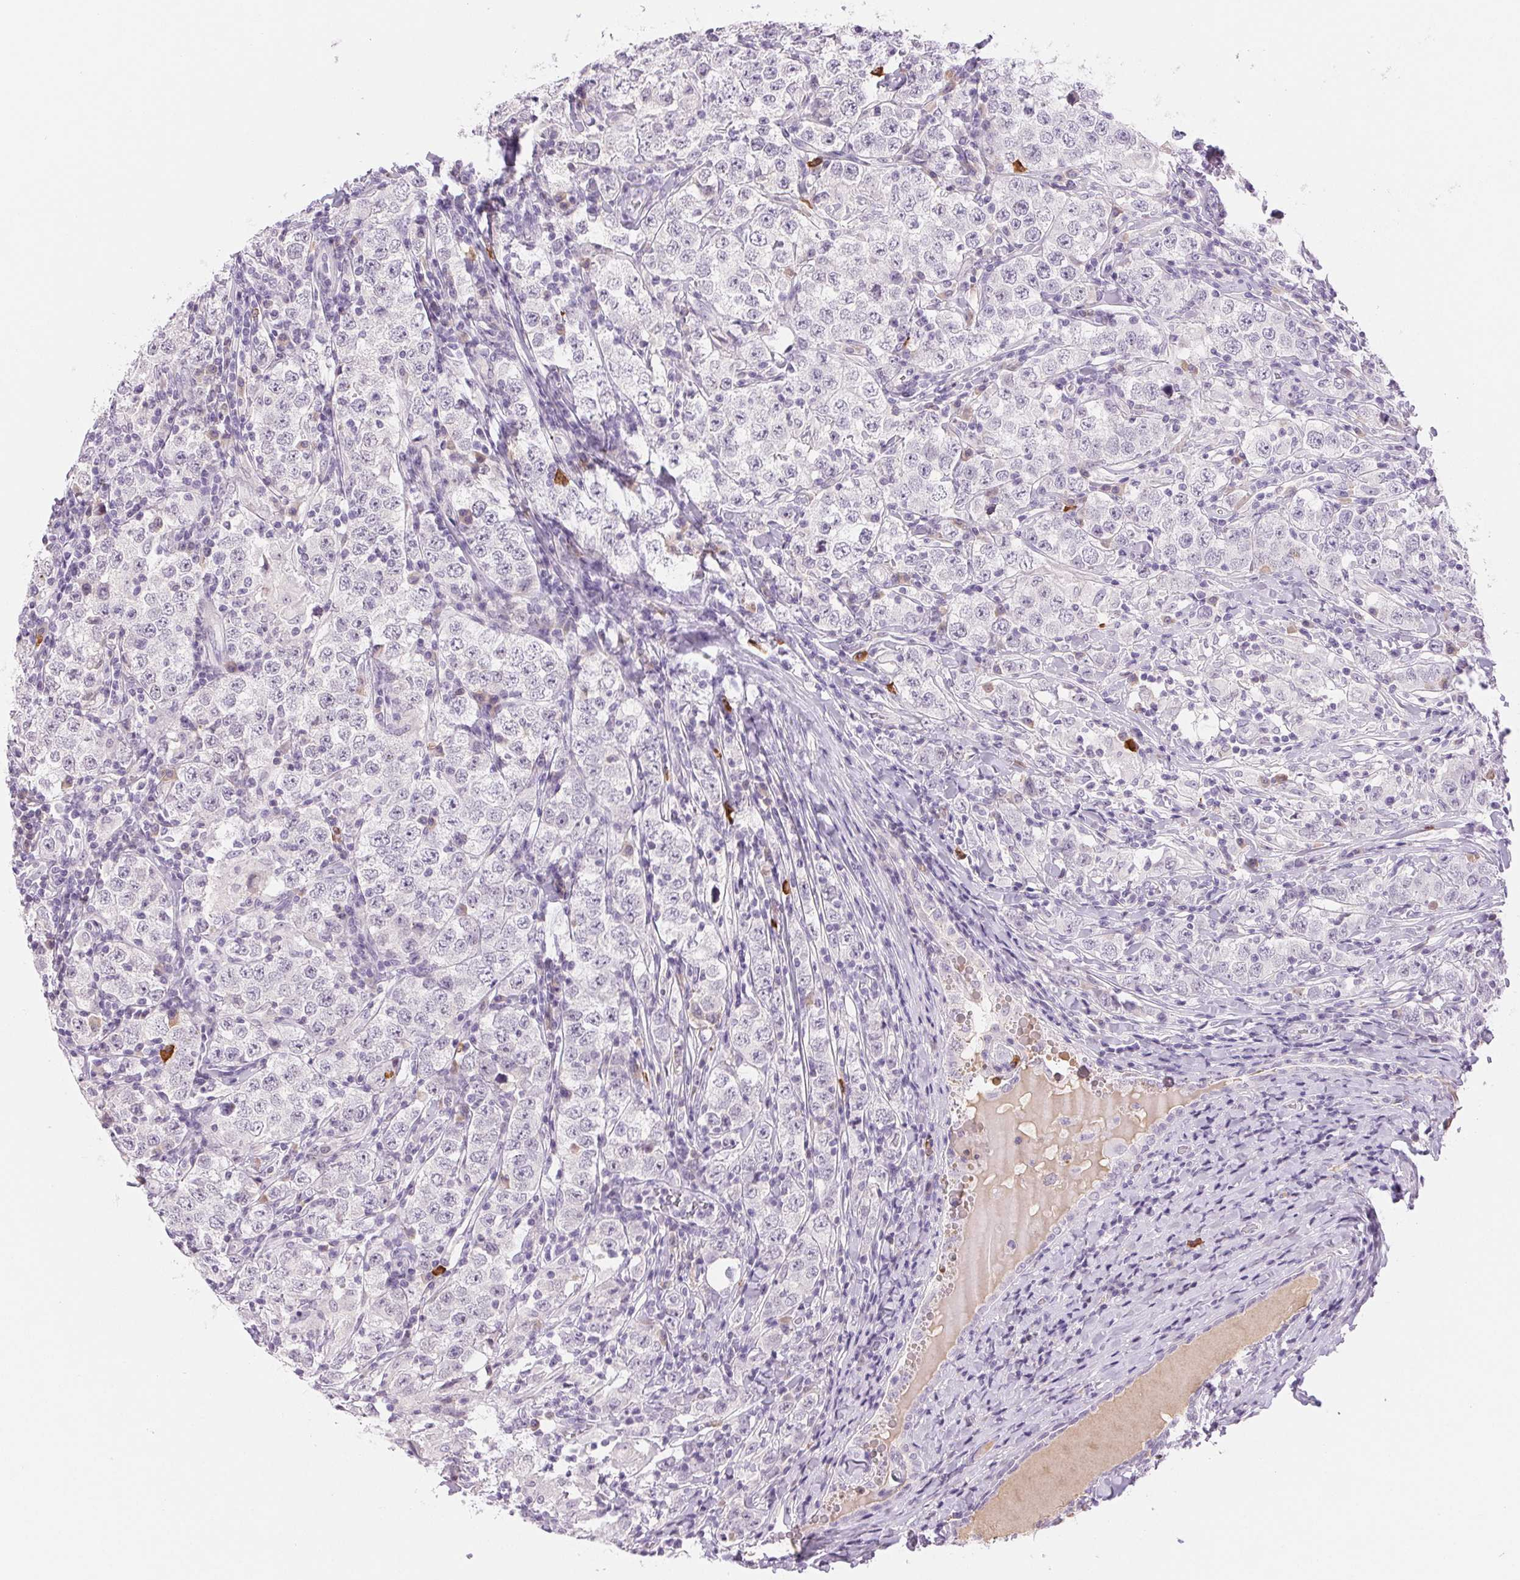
{"staining": {"intensity": "negative", "quantity": "none", "location": "none"}, "tissue": "testis cancer", "cell_type": "Tumor cells", "image_type": "cancer", "snomed": [{"axis": "morphology", "description": "Seminoma, NOS"}, {"axis": "morphology", "description": "Carcinoma, Embryonal, NOS"}, {"axis": "topography", "description": "Testis"}], "caption": "Immunohistochemical staining of embryonal carcinoma (testis) displays no significant expression in tumor cells.", "gene": "IFIT1B", "patient": {"sex": "male", "age": 41}}